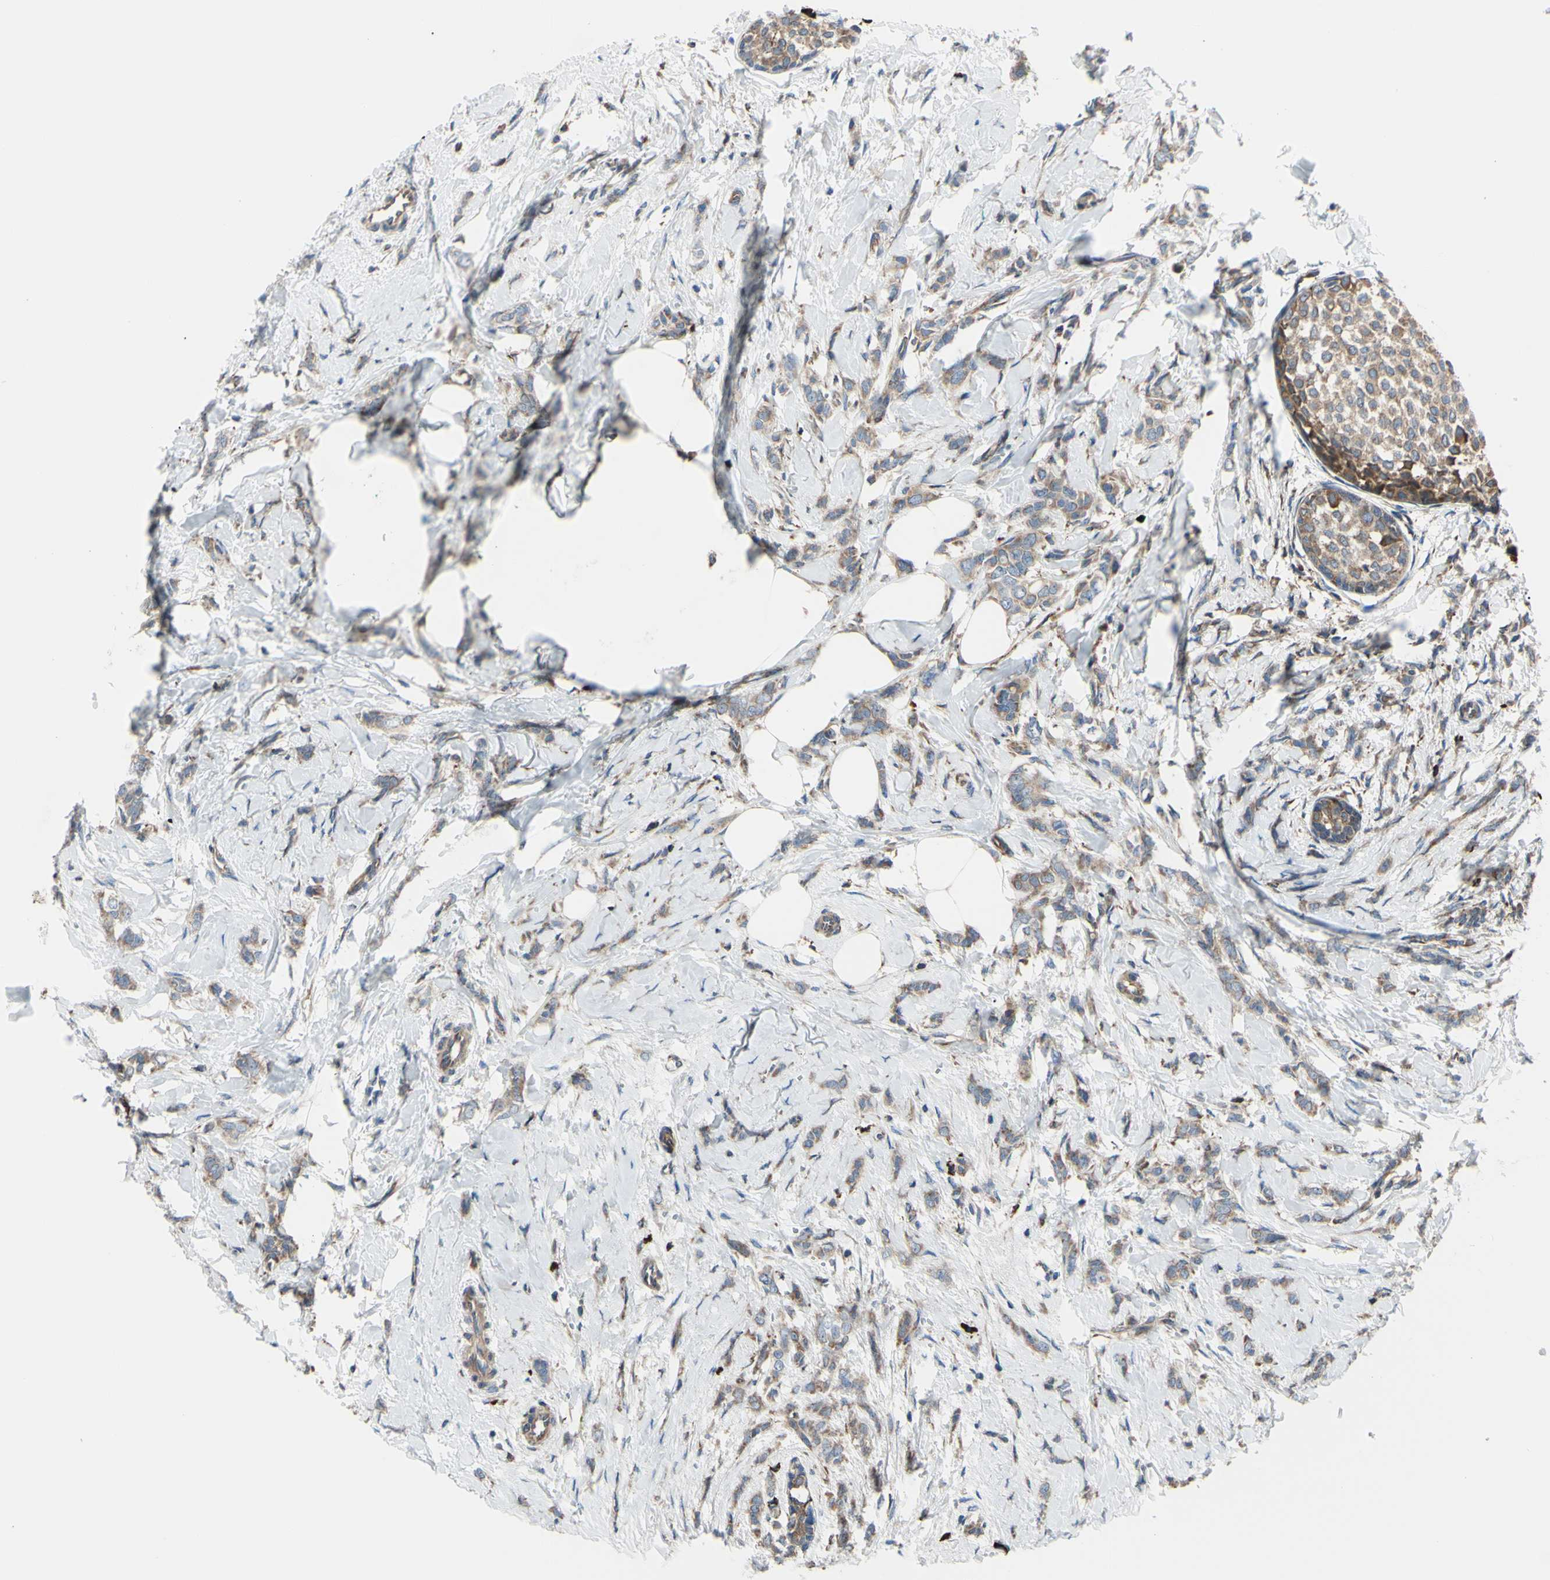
{"staining": {"intensity": "weak", "quantity": ">75%", "location": "cytoplasmic/membranous"}, "tissue": "breast cancer", "cell_type": "Tumor cells", "image_type": "cancer", "snomed": [{"axis": "morphology", "description": "Lobular carcinoma, in situ"}, {"axis": "morphology", "description": "Lobular carcinoma"}, {"axis": "topography", "description": "Breast"}], "caption": "Protein expression analysis of human breast cancer (lobular carcinoma) reveals weak cytoplasmic/membranous positivity in approximately >75% of tumor cells.", "gene": "BMF", "patient": {"sex": "female", "age": 41}}